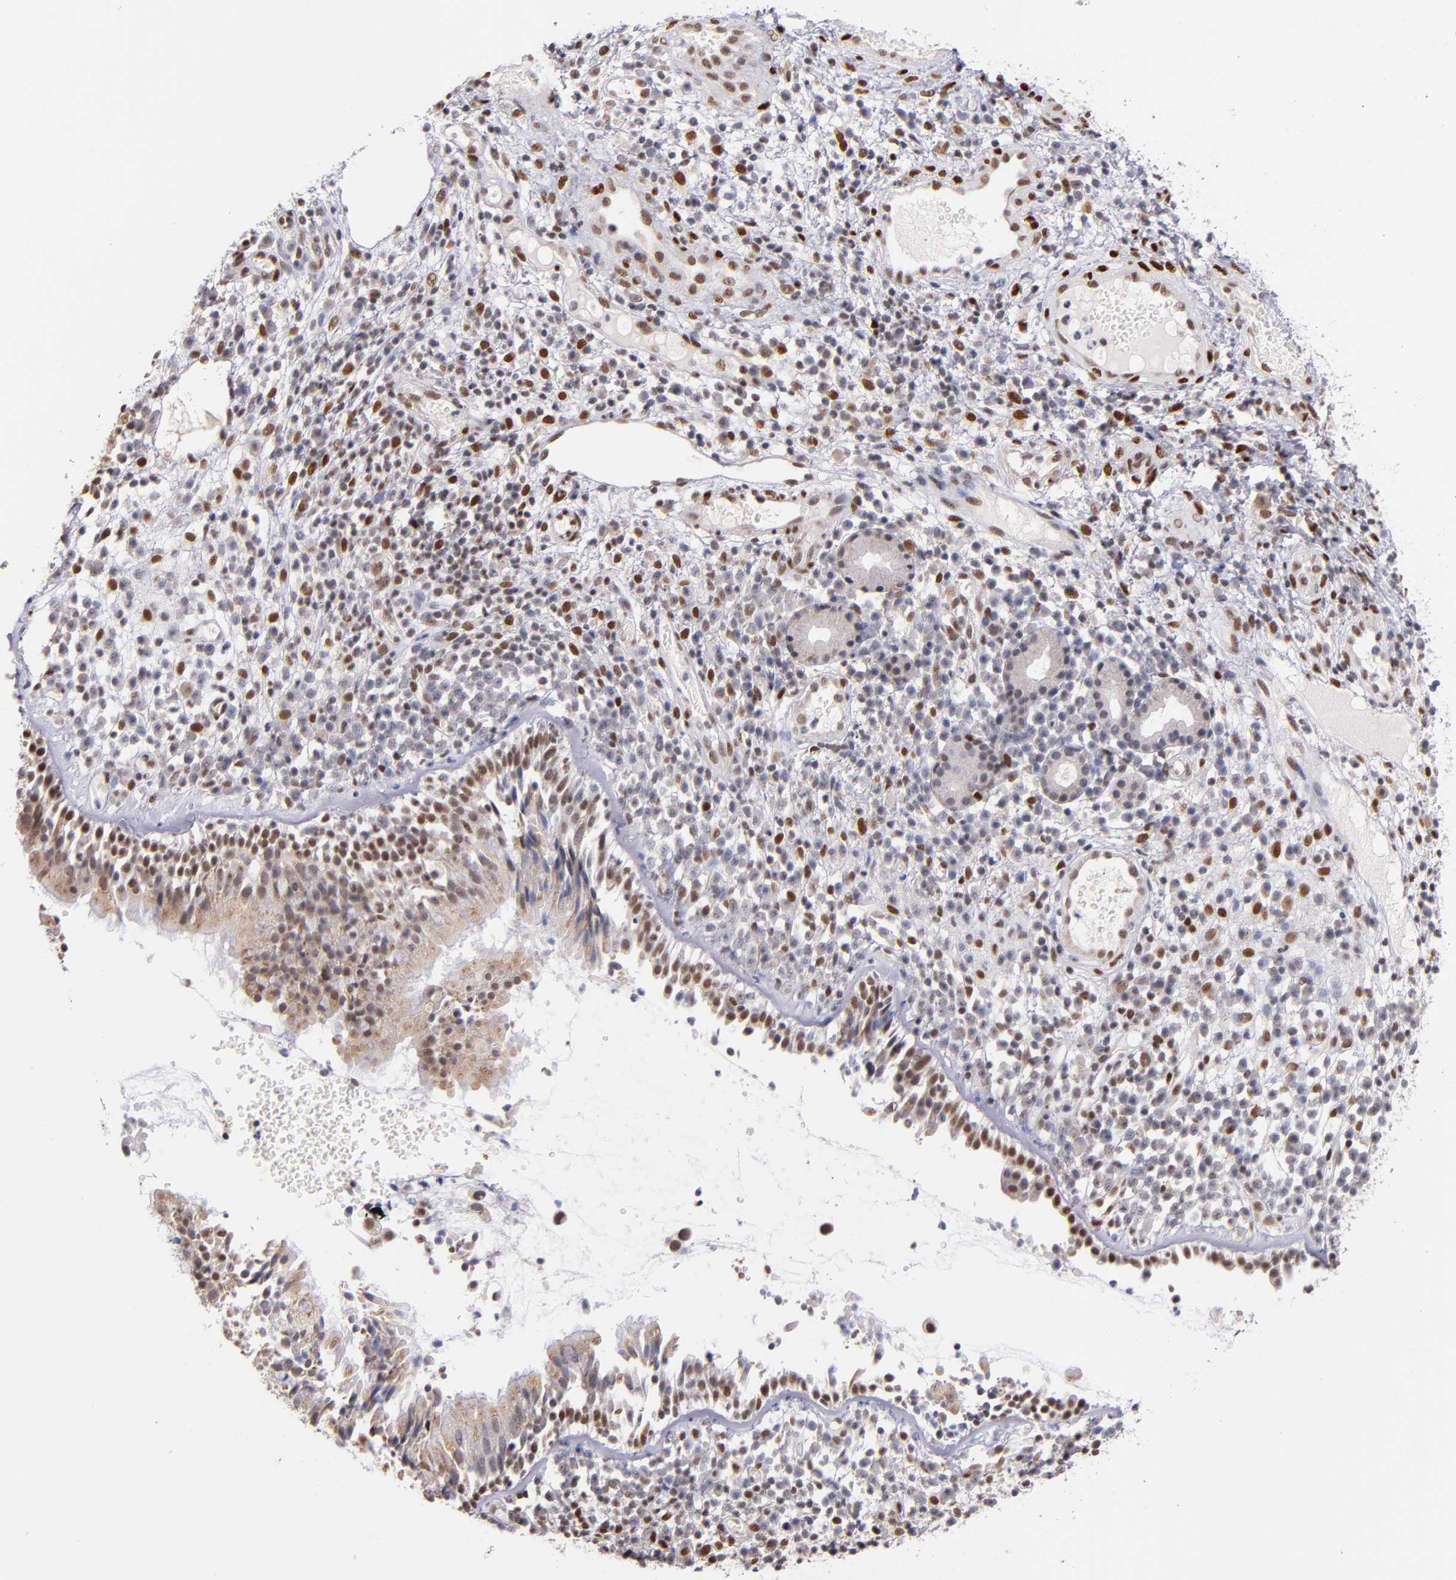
{"staining": {"intensity": "moderate", "quantity": "25%-75%", "location": "nuclear"}, "tissue": "nasopharynx", "cell_type": "Respiratory epithelial cells", "image_type": "normal", "snomed": [{"axis": "morphology", "description": "Normal tissue, NOS"}, {"axis": "morphology", "description": "Inflammation, NOS"}, {"axis": "morphology", "description": "Malignant melanoma, Metastatic site"}, {"axis": "topography", "description": "Nasopharynx"}], "caption": "Immunohistochemical staining of unremarkable nasopharynx reveals medium levels of moderate nuclear staining in about 25%-75% of respiratory epithelial cells.", "gene": "SRF", "patient": {"sex": "female", "age": 55}}